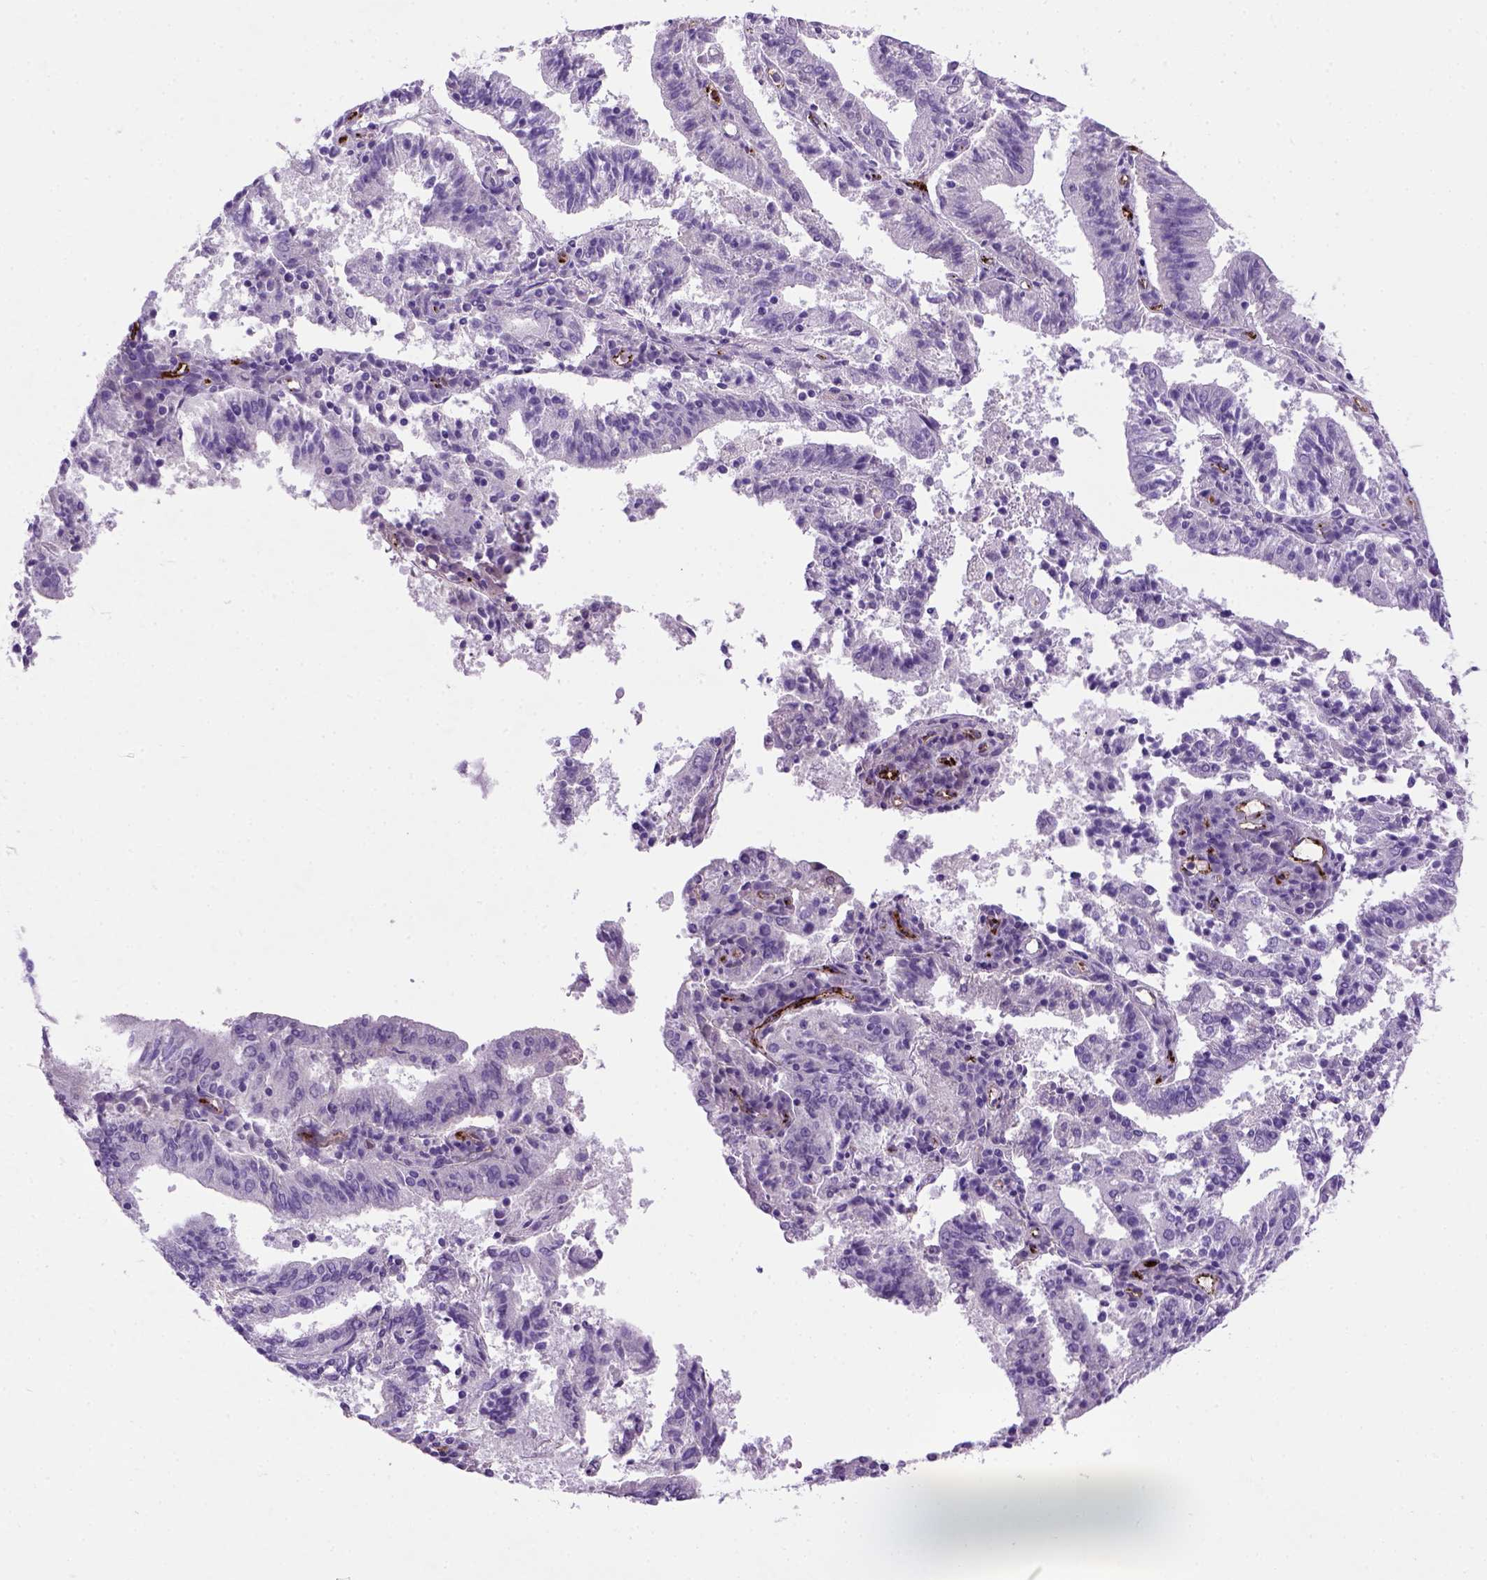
{"staining": {"intensity": "negative", "quantity": "none", "location": "none"}, "tissue": "endometrial cancer", "cell_type": "Tumor cells", "image_type": "cancer", "snomed": [{"axis": "morphology", "description": "Adenocarcinoma, NOS"}, {"axis": "topography", "description": "Endometrium"}], "caption": "Tumor cells show no significant protein expression in endometrial adenocarcinoma.", "gene": "VWF", "patient": {"sex": "female", "age": 82}}